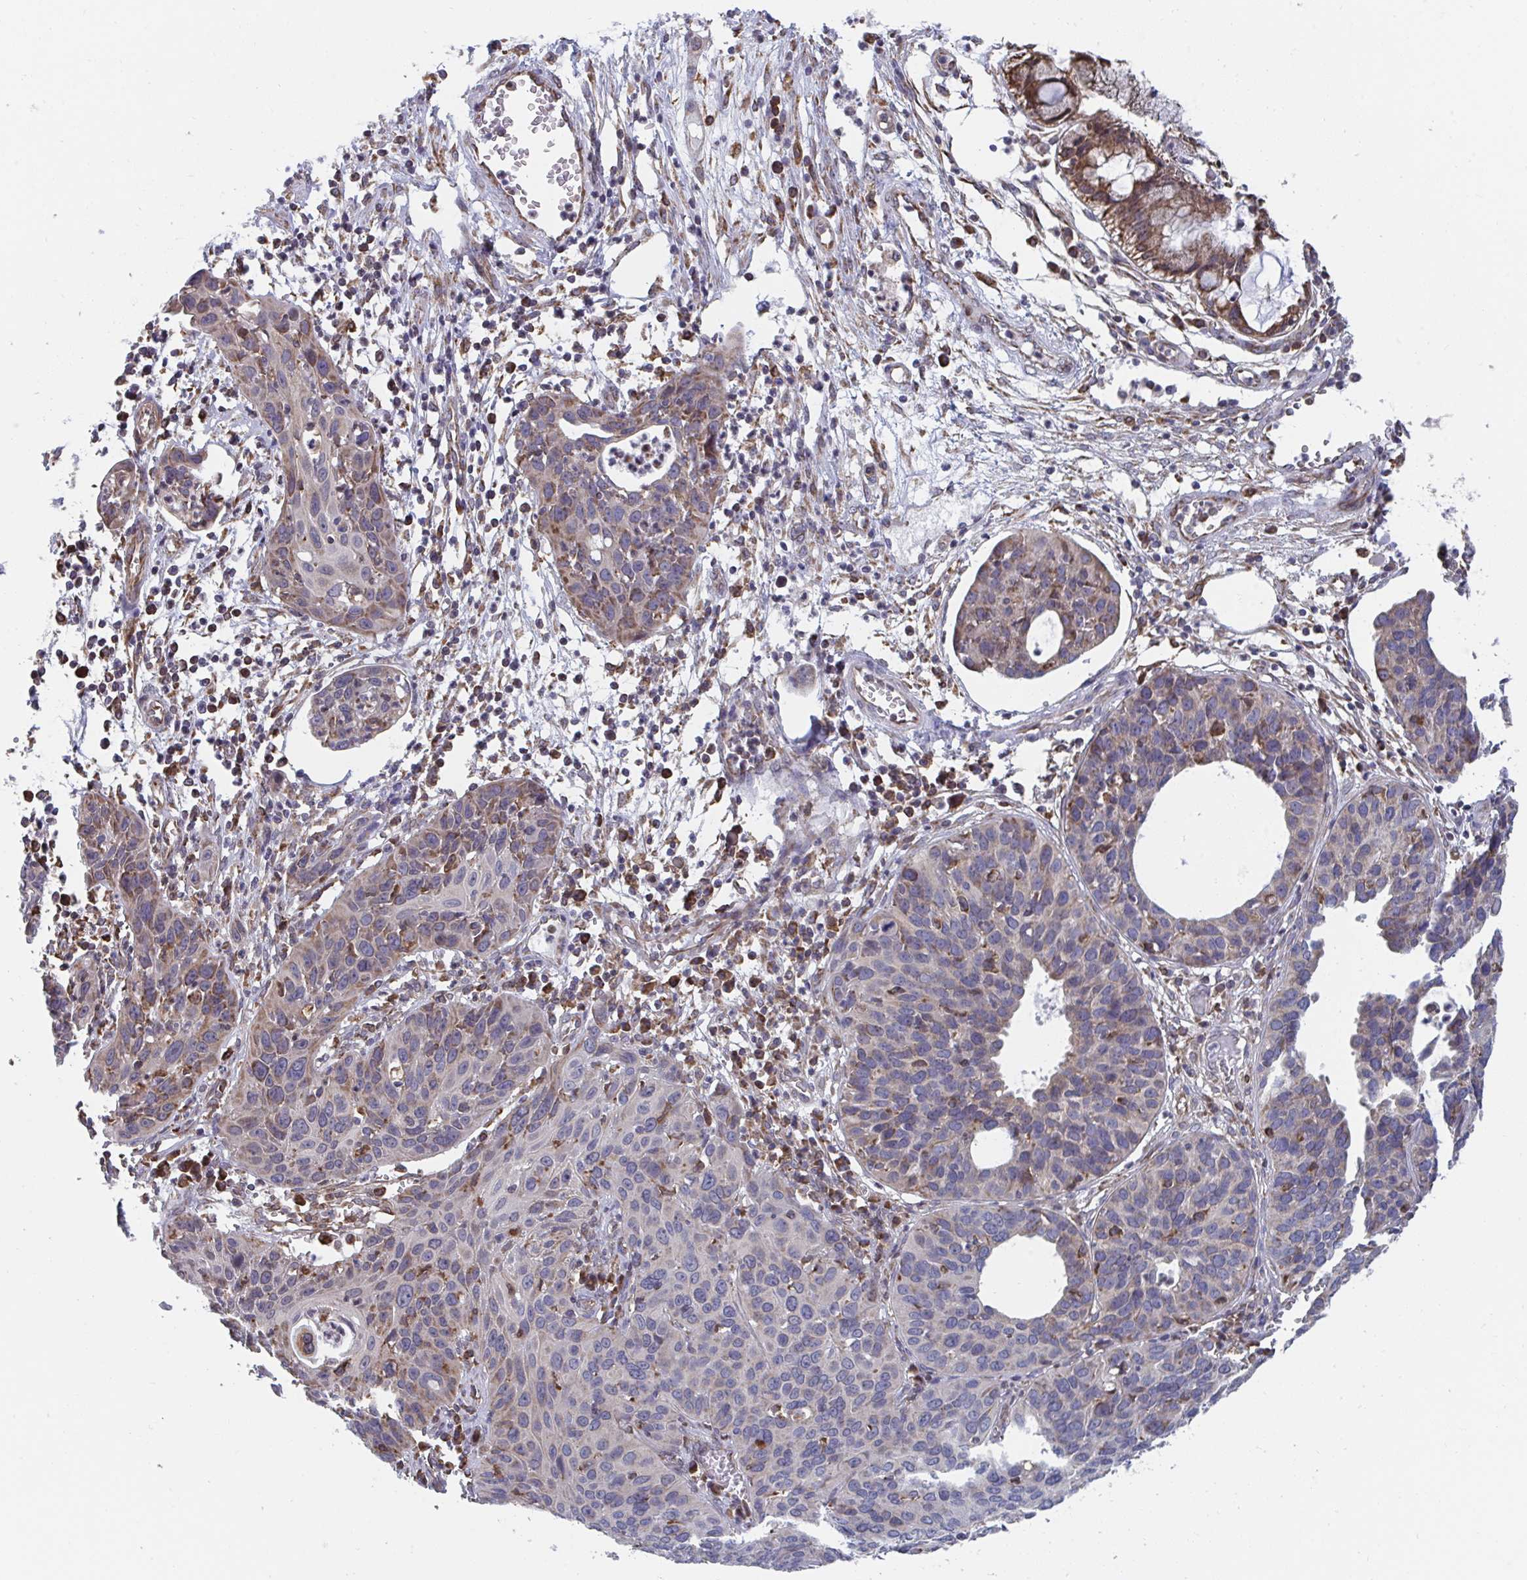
{"staining": {"intensity": "weak", "quantity": "<25%", "location": "cytoplasmic/membranous"}, "tissue": "cervical cancer", "cell_type": "Tumor cells", "image_type": "cancer", "snomed": [{"axis": "morphology", "description": "Squamous cell carcinoma, NOS"}, {"axis": "topography", "description": "Cervix"}], "caption": "A histopathology image of human cervical cancer is negative for staining in tumor cells.", "gene": "ELAVL1", "patient": {"sex": "female", "age": 36}}